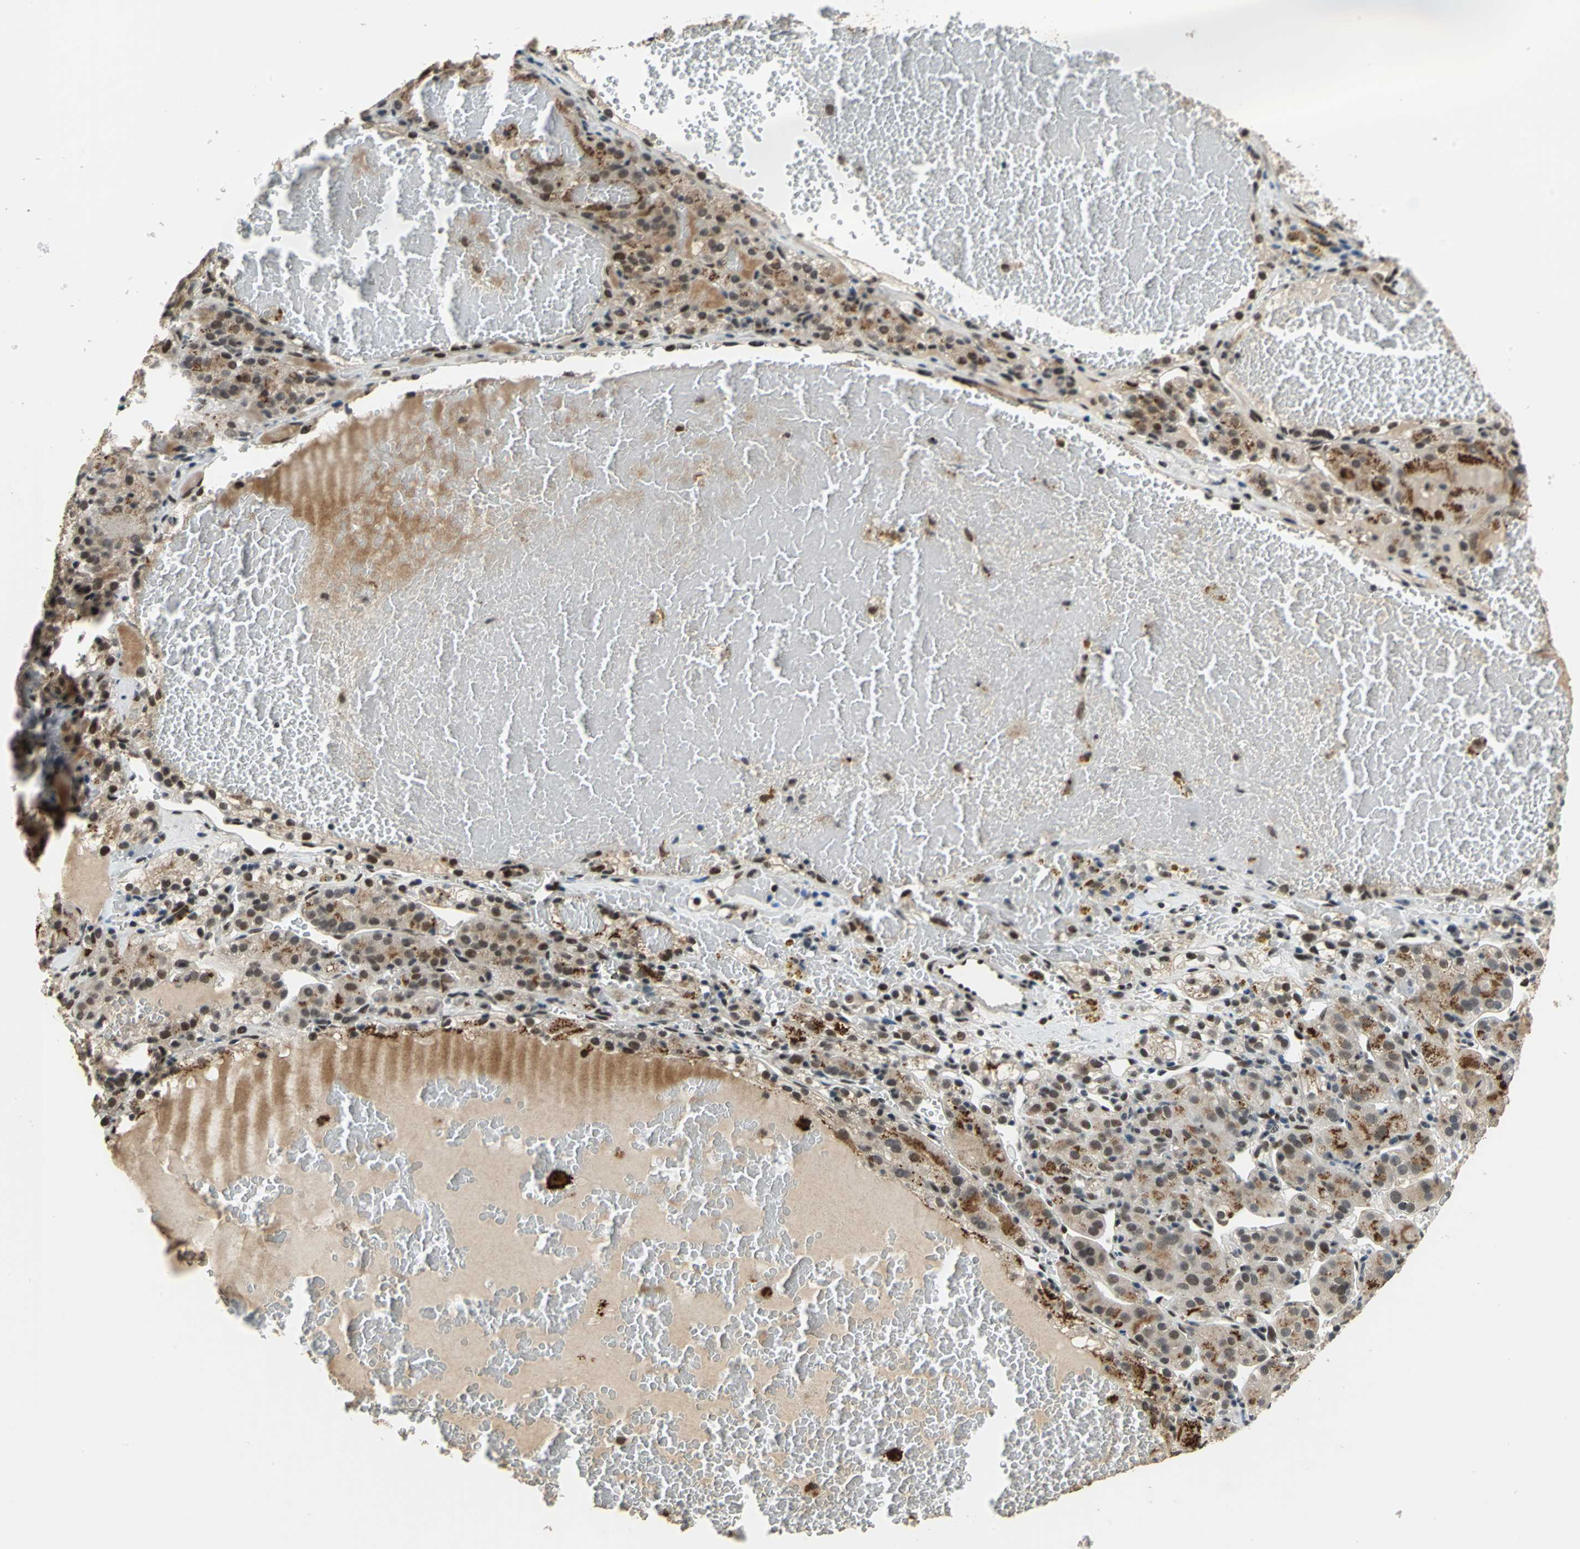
{"staining": {"intensity": "moderate", "quantity": "25%-75%", "location": "cytoplasmic/membranous,nuclear"}, "tissue": "renal cancer", "cell_type": "Tumor cells", "image_type": "cancer", "snomed": [{"axis": "morphology", "description": "Normal tissue, NOS"}, {"axis": "morphology", "description": "Adenocarcinoma, NOS"}, {"axis": "topography", "description": "Kidney"}], "caption": "Protein expression by IHC displays moderate cytoplasmic/membranous and nuclear staining in about 25%-75% of tumor cells in renal adenocarcinoma.", "gene": "ELF2", "patient": {"sex": "male", "age": 61}}